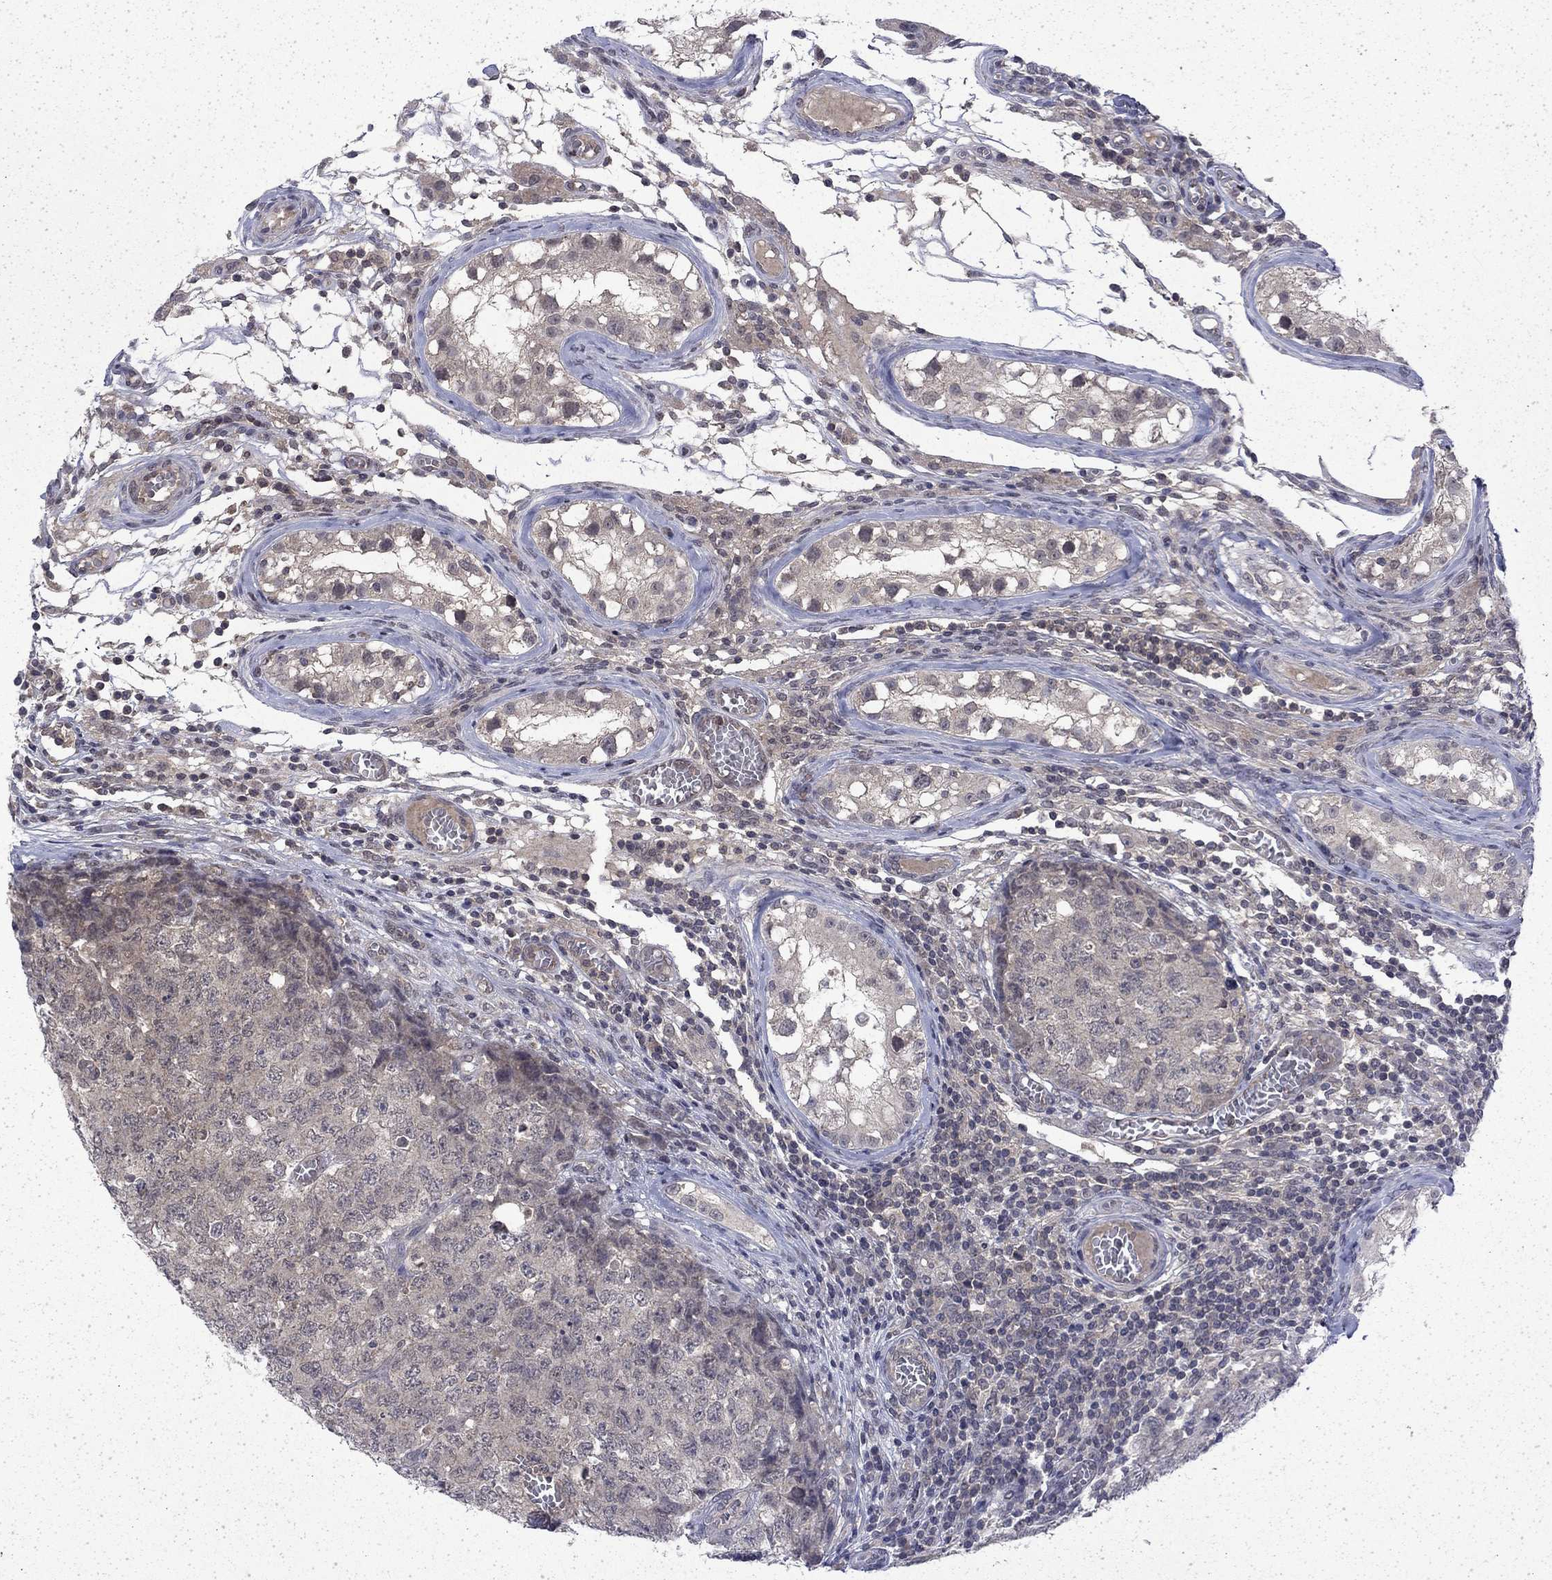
{"staining": {"intensity": "negative", "quantity": "none", "location": "none"}, "tissue": "testis cancer", "cell_type": "Tumor cells", "image_type": "cancer", "snomed": [{"axis": "morphology", "description": "Carcinoma, Embryonal, NOS"}, {"axis": "topography", "description": "Testis"}], "caption": "Tumor cells show no significant positivity in testis cancer (embryonal carcinoma).", "gene": "CHAT", "patient": {"sex": "male", "age": 23}}